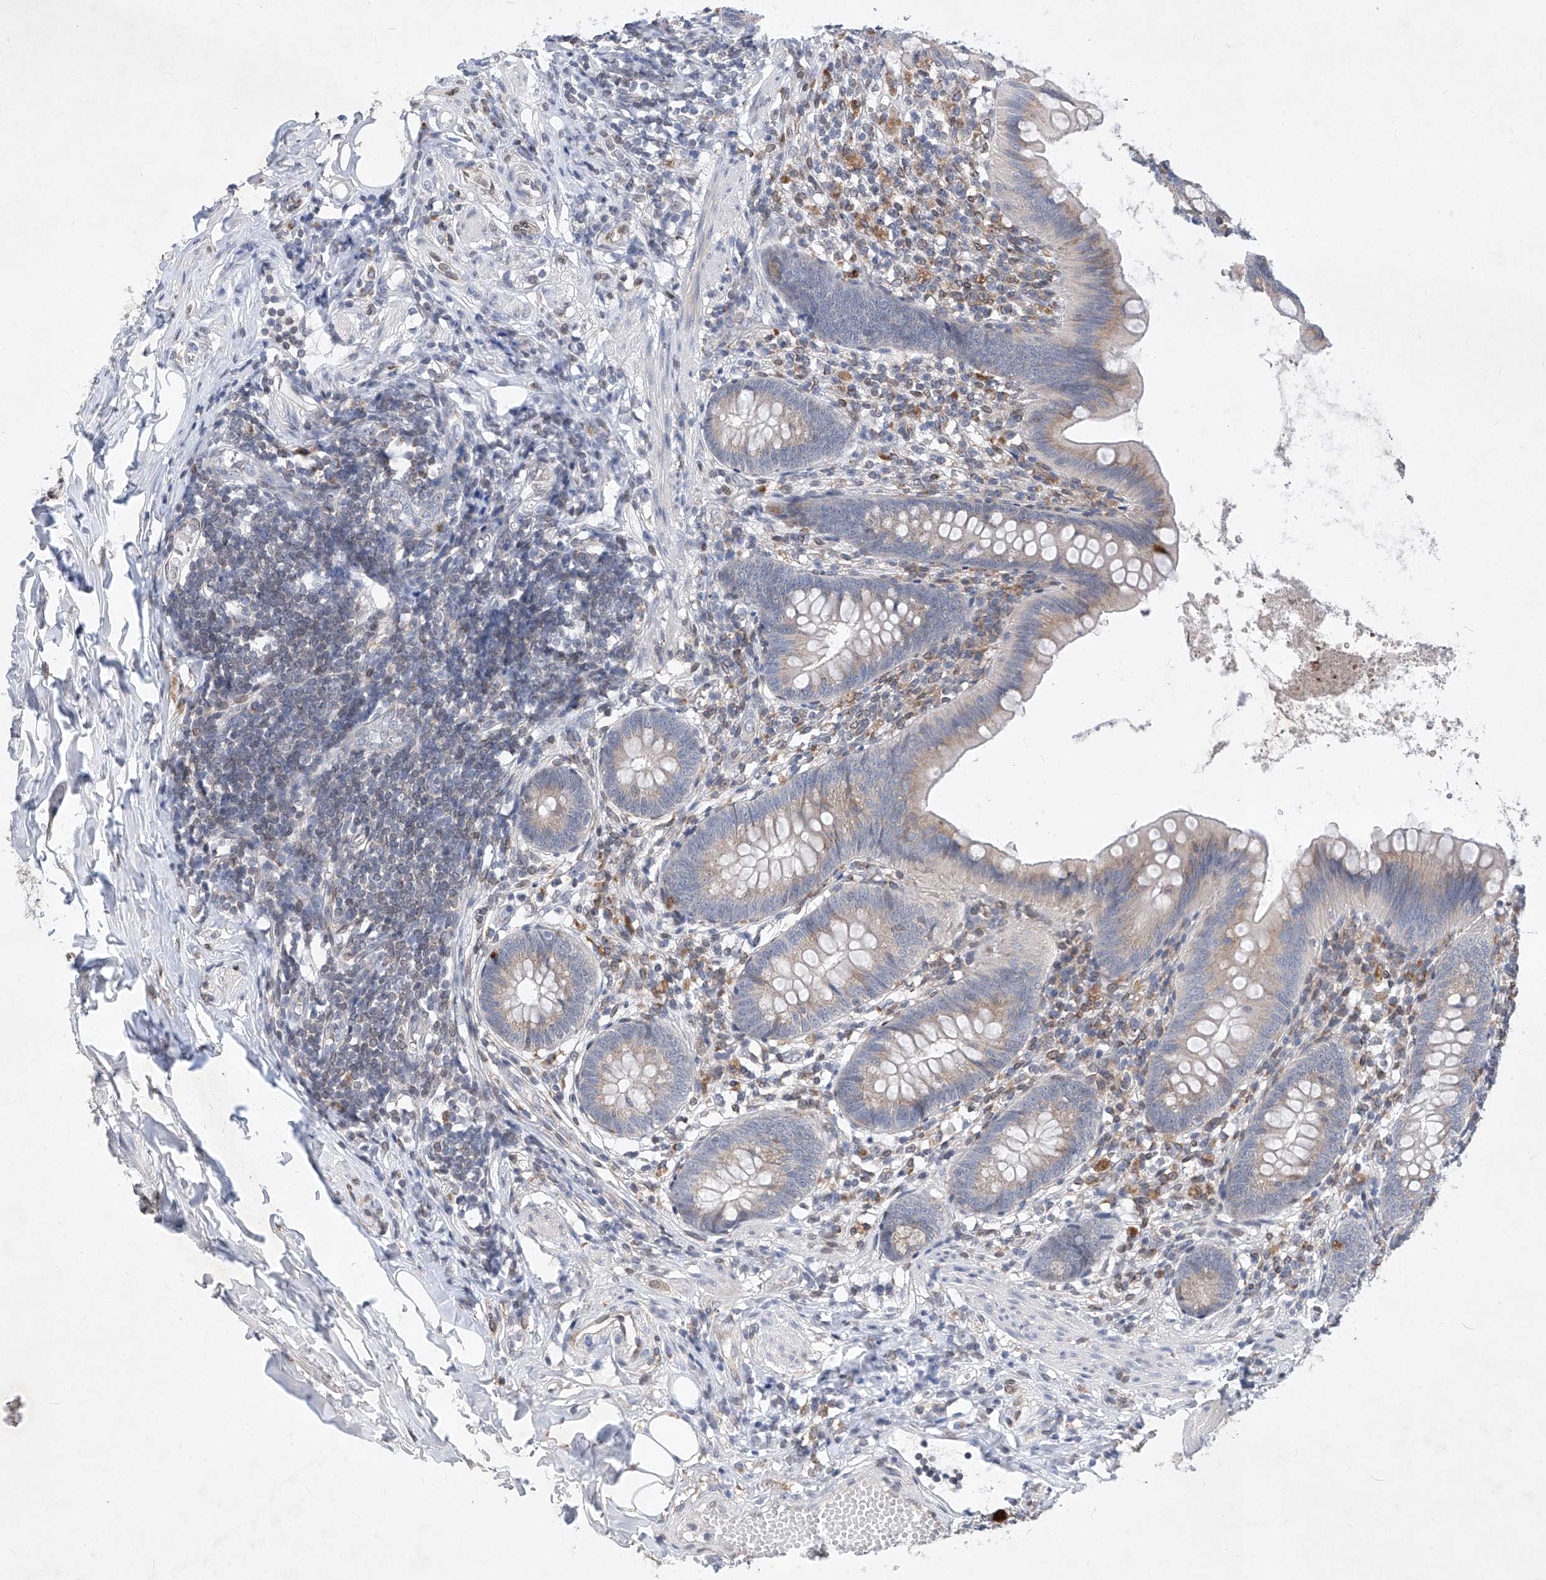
{"staining": {"intensity": "weak", "quantity": "25%-75%", "location": "cytoplasmic/membranous"}, "tissue": "appendix", "cell_type": "Glandular cells", "image_type": "normal", "snomed": [{"axis": "morphology", "description": "Normal tissue, NOS"}, {"axis": "topography", "description": "Appendix"}], "caption": "Immunohistochemical staining of benign appendix shows weak cytoplasmic/membranous protein positivity in about 25%-75% of glandular cells.", "gene": "MX2", "patient": {"sex": "female", "age": 62}}